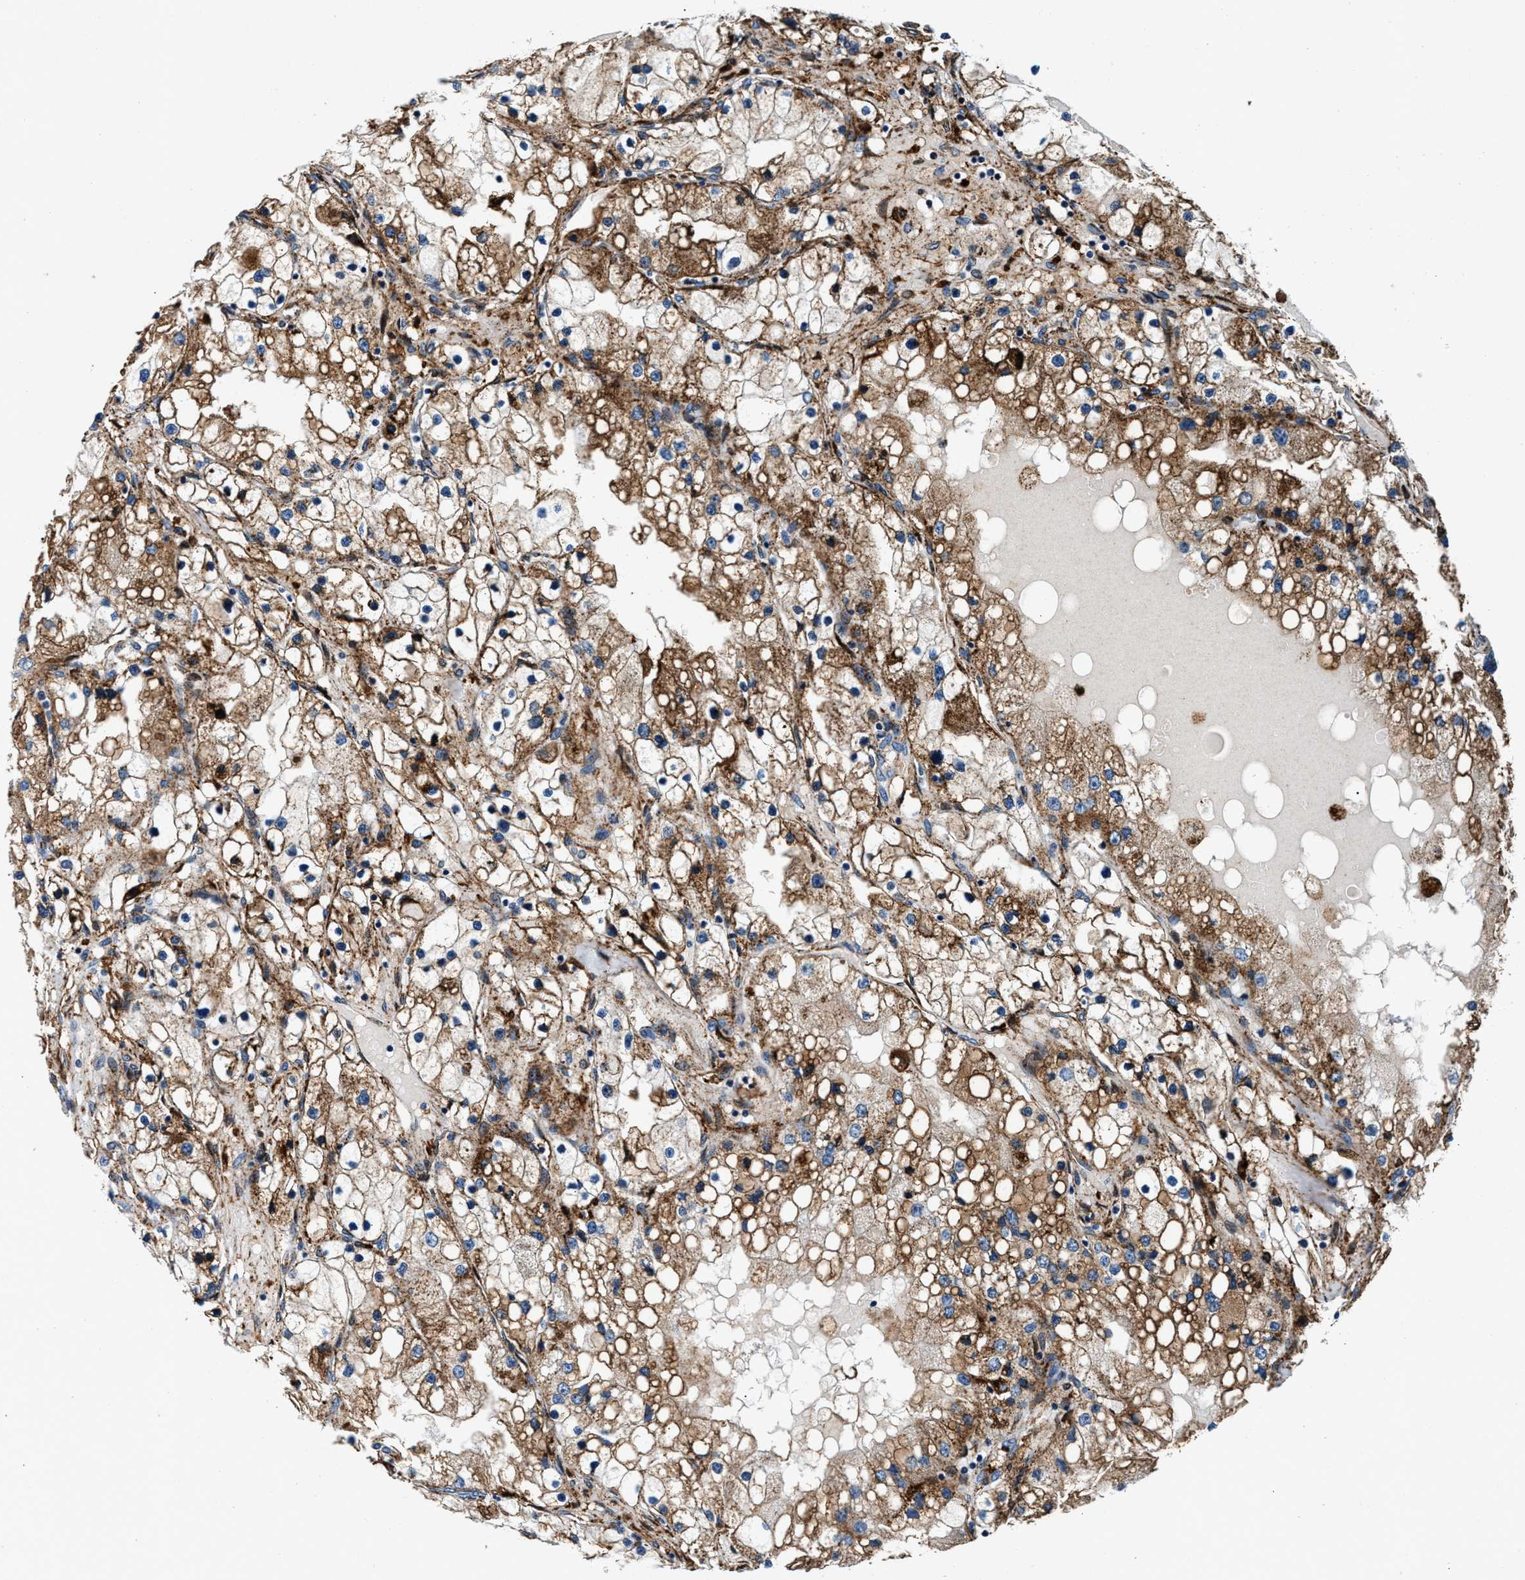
{"staining": {"intensity": "moderate", "quantity": ">75%", "location": "cytoplasmic/membranous"}, "tissue": "renal cancer", "cell_type": "Tumor cells", "image_type": "cancer", "snomed": [{"axis": "morphology", "description": "Adenocarcinoma, NOS"}, {"axis": "topography", "description": "Kidney"}], "caption": "IHC of renal cancer exhibits medium levels of moderate cytoplasmic/membranous positivity in about >75% of tumor cells.", "gene": "SLFN11", "patient": {"sex": "male", "age": 68}}